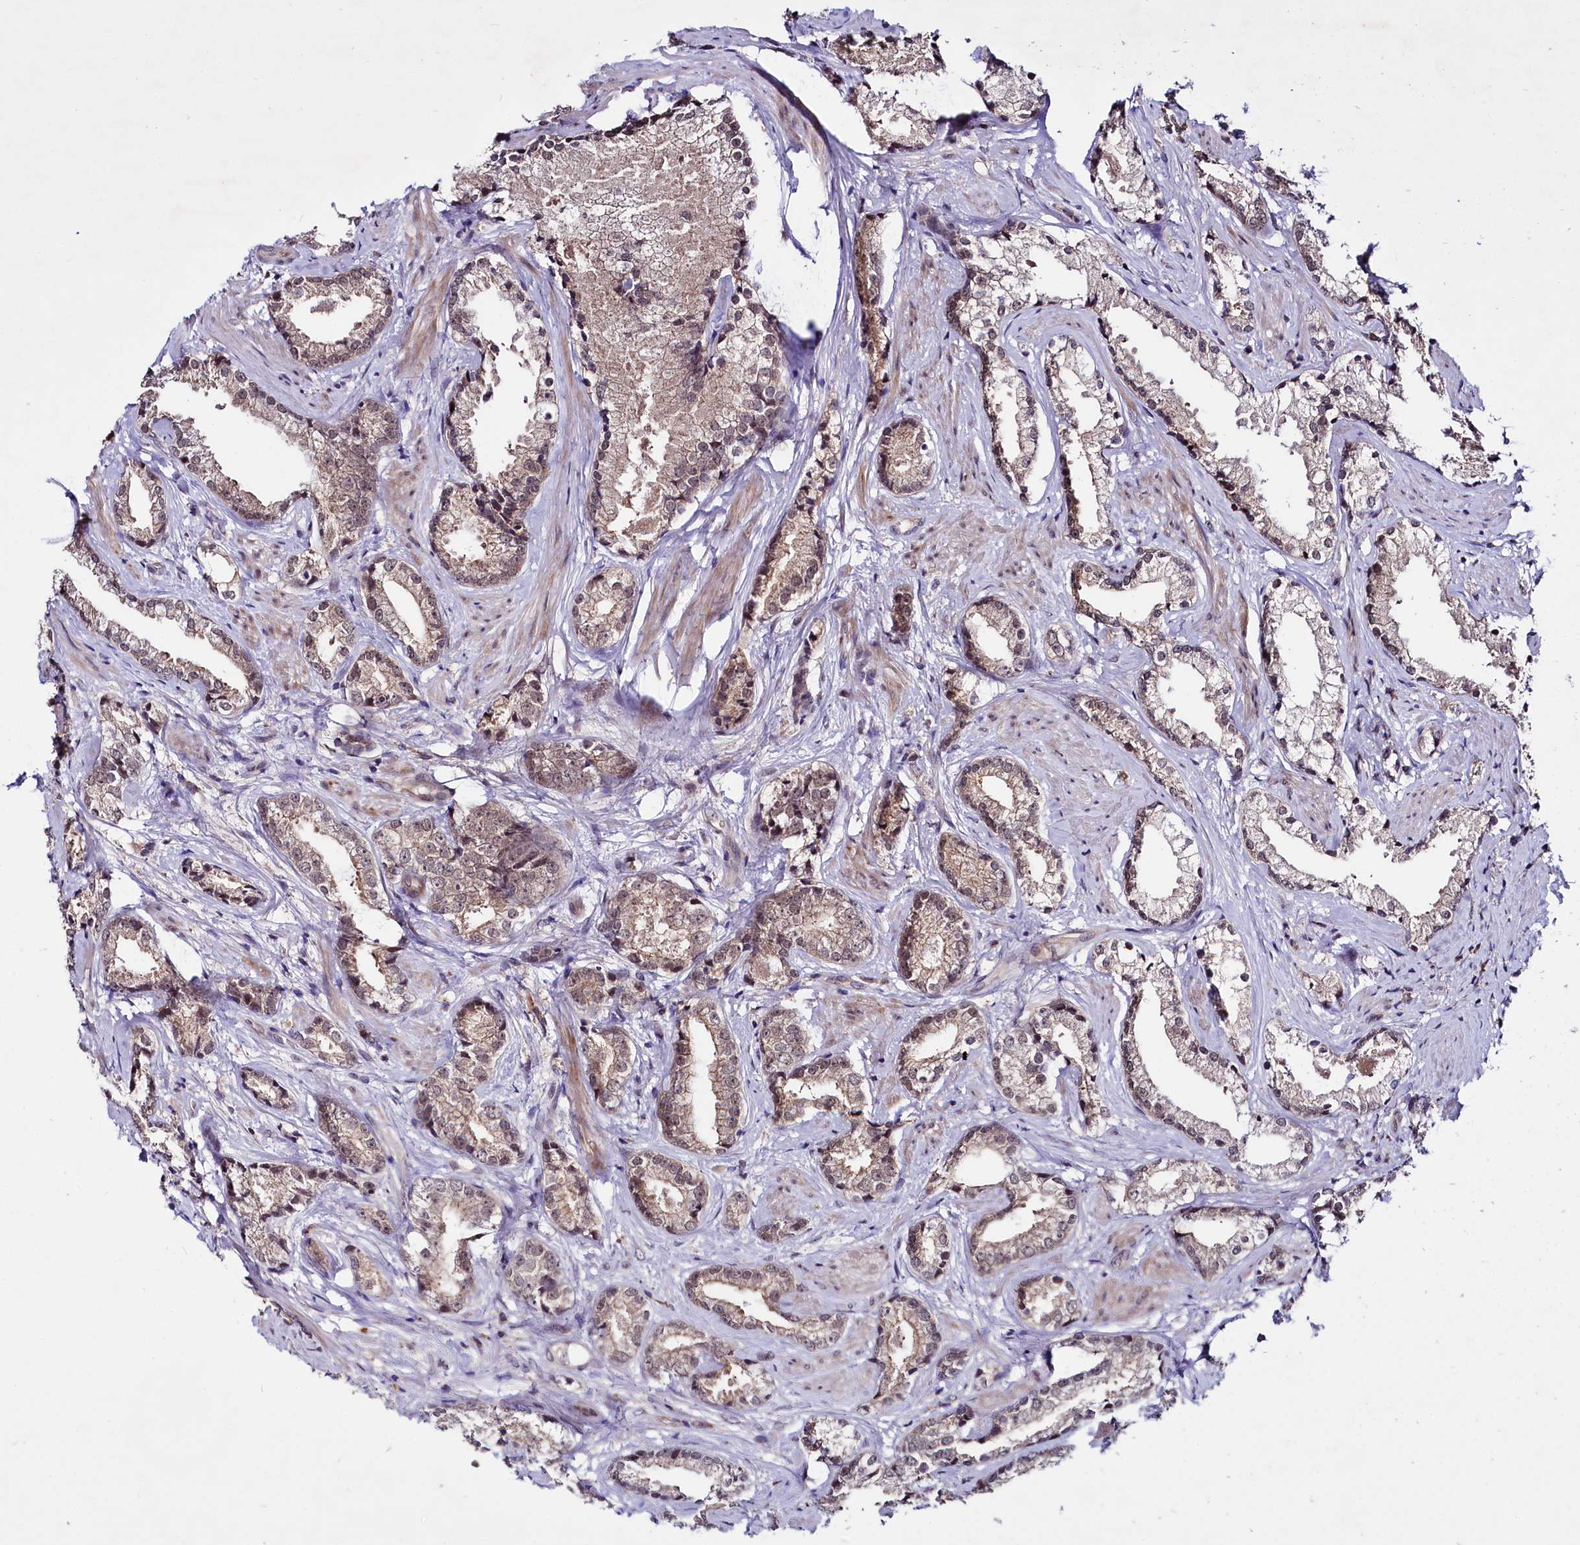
{"staining": {"intensity": "weak", "quantity": ">75%", "location": "cytoplasmic/membranous,nuclear"}, "tissue": "prostate cancer", "cell_type": "Tumor cells", "image_type": "cancer", "snomed": [{"axis": "morphology", "description": "Adenocarcinoma, High grade"}, {"axis": "topography", "description": "Prostate"}], "caption": "IHC micrograph of neoplastic tissue: prostate high-grade adenocarcinoma stained using immunohistochemistry (IHC) demonstrates low levels of weak protein expression localized specifically in the cytoplasmic/membranous and nuclear of tumor cells, appearing as a cytoplasmic/membranous and nuclear brown color.", "gene": "UBE3A", "patient": {"sex": "male", "age": 66}}